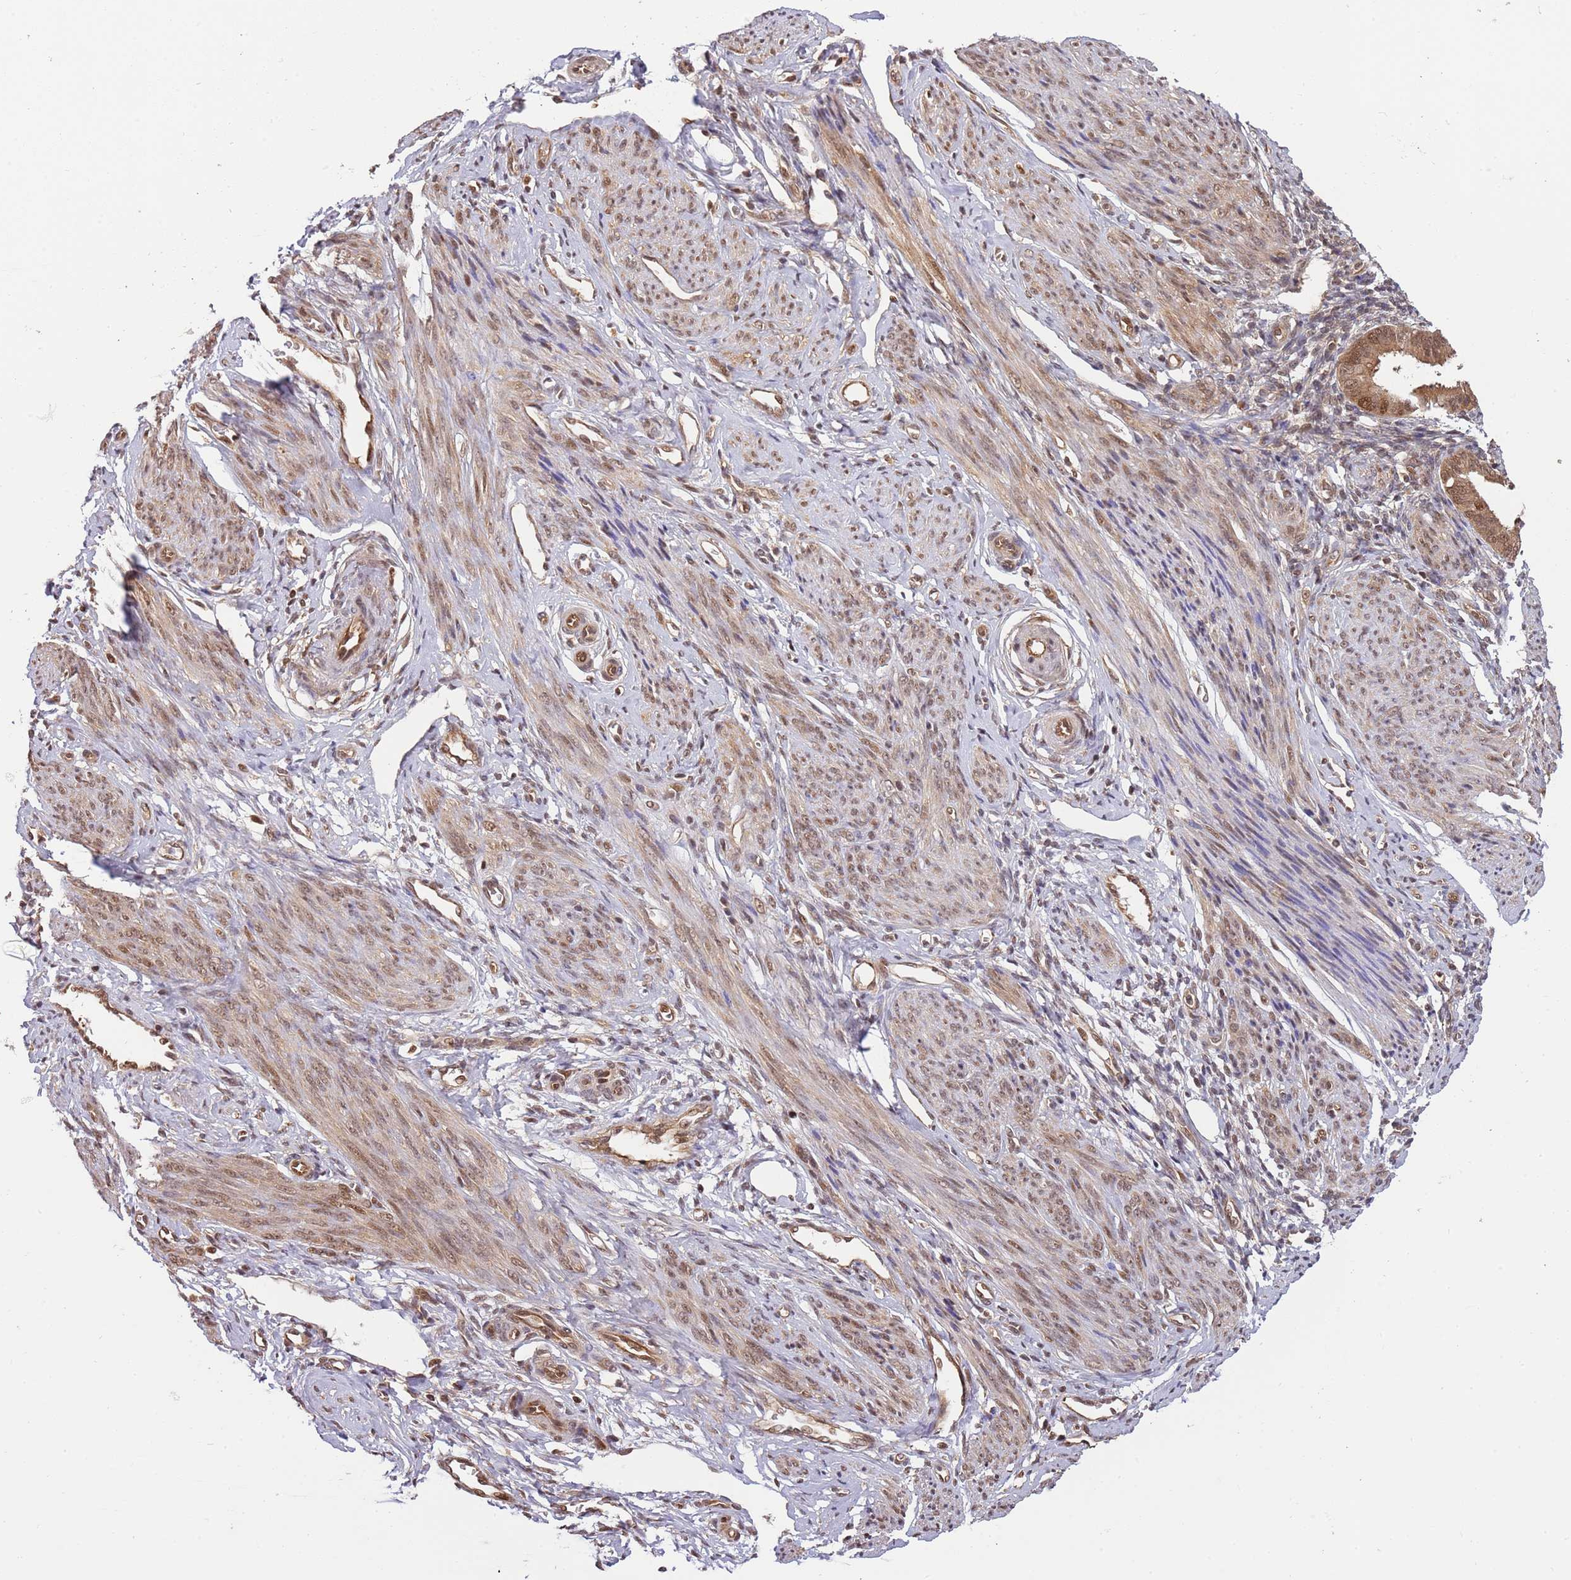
{"staining": {"intensity": "negative", "quantity": "none", "location": "none"}, "tissue": "endometrium", "cell_type": "Cells in endometrial stroma", "image_type": "normal", "snomed": [{"axis": "morphology", "description": "Normal tissue, NOS"}, {"axis": "topography", "description": "Uterus"}, {"axis": "topography", "description": "Endometrium"}], "caption": "The photomicrograph shows no staining of cells in endometrial stroma in unremarkable endometrium. (DAB (3,3'-diaminobenzidine) IHC visualized using brightfield microscopy, high magnification).", "gene": "PLSCR5", "patient": {"sex": "female", "age": 48}}